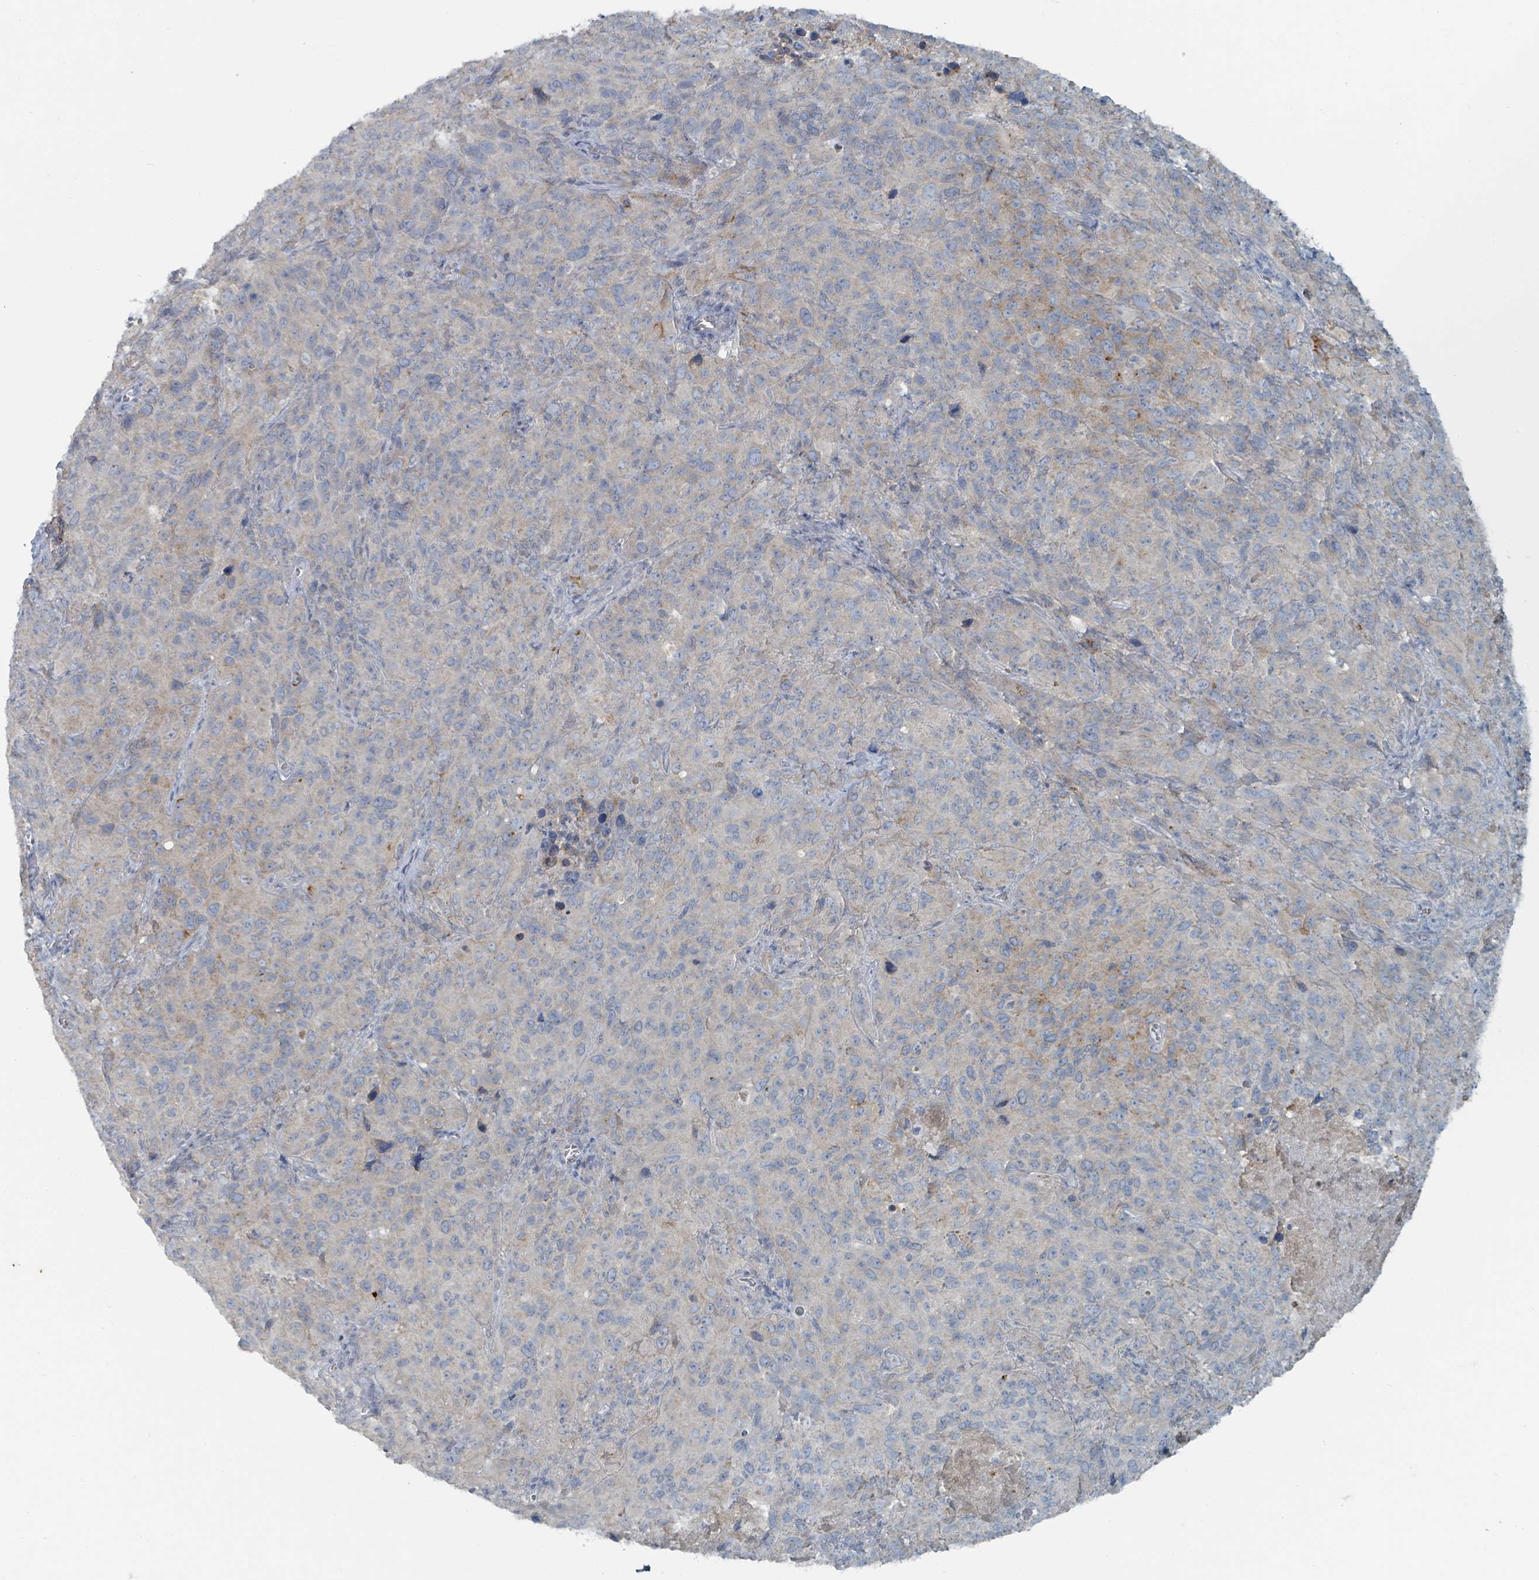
{"staining": {"intensity": "moderate", "quantity": "<25%", "location": "cytoplasmic/membranous"}, "tissue": "cervical cancer", "cell_type": "Tumor cells", "image_type": "cancer", "snomed": [{"axis": "morphology", "description": "Squamous cell carcinoma, NOS"}, {"axis": "topography", "description": "Cervix"}], "caption": "IHC of cervical cancer exhibits low levels of moderate cytoplasmic/membranous positivity in about <25% of tumor cells. The protein of interest is stained brown, and the nuclei are stained in blue (DAB IHC with brightfield microscopy, high magnification).", "gene": "RASA4", "patient": {"sex": "female", "age": 51}}